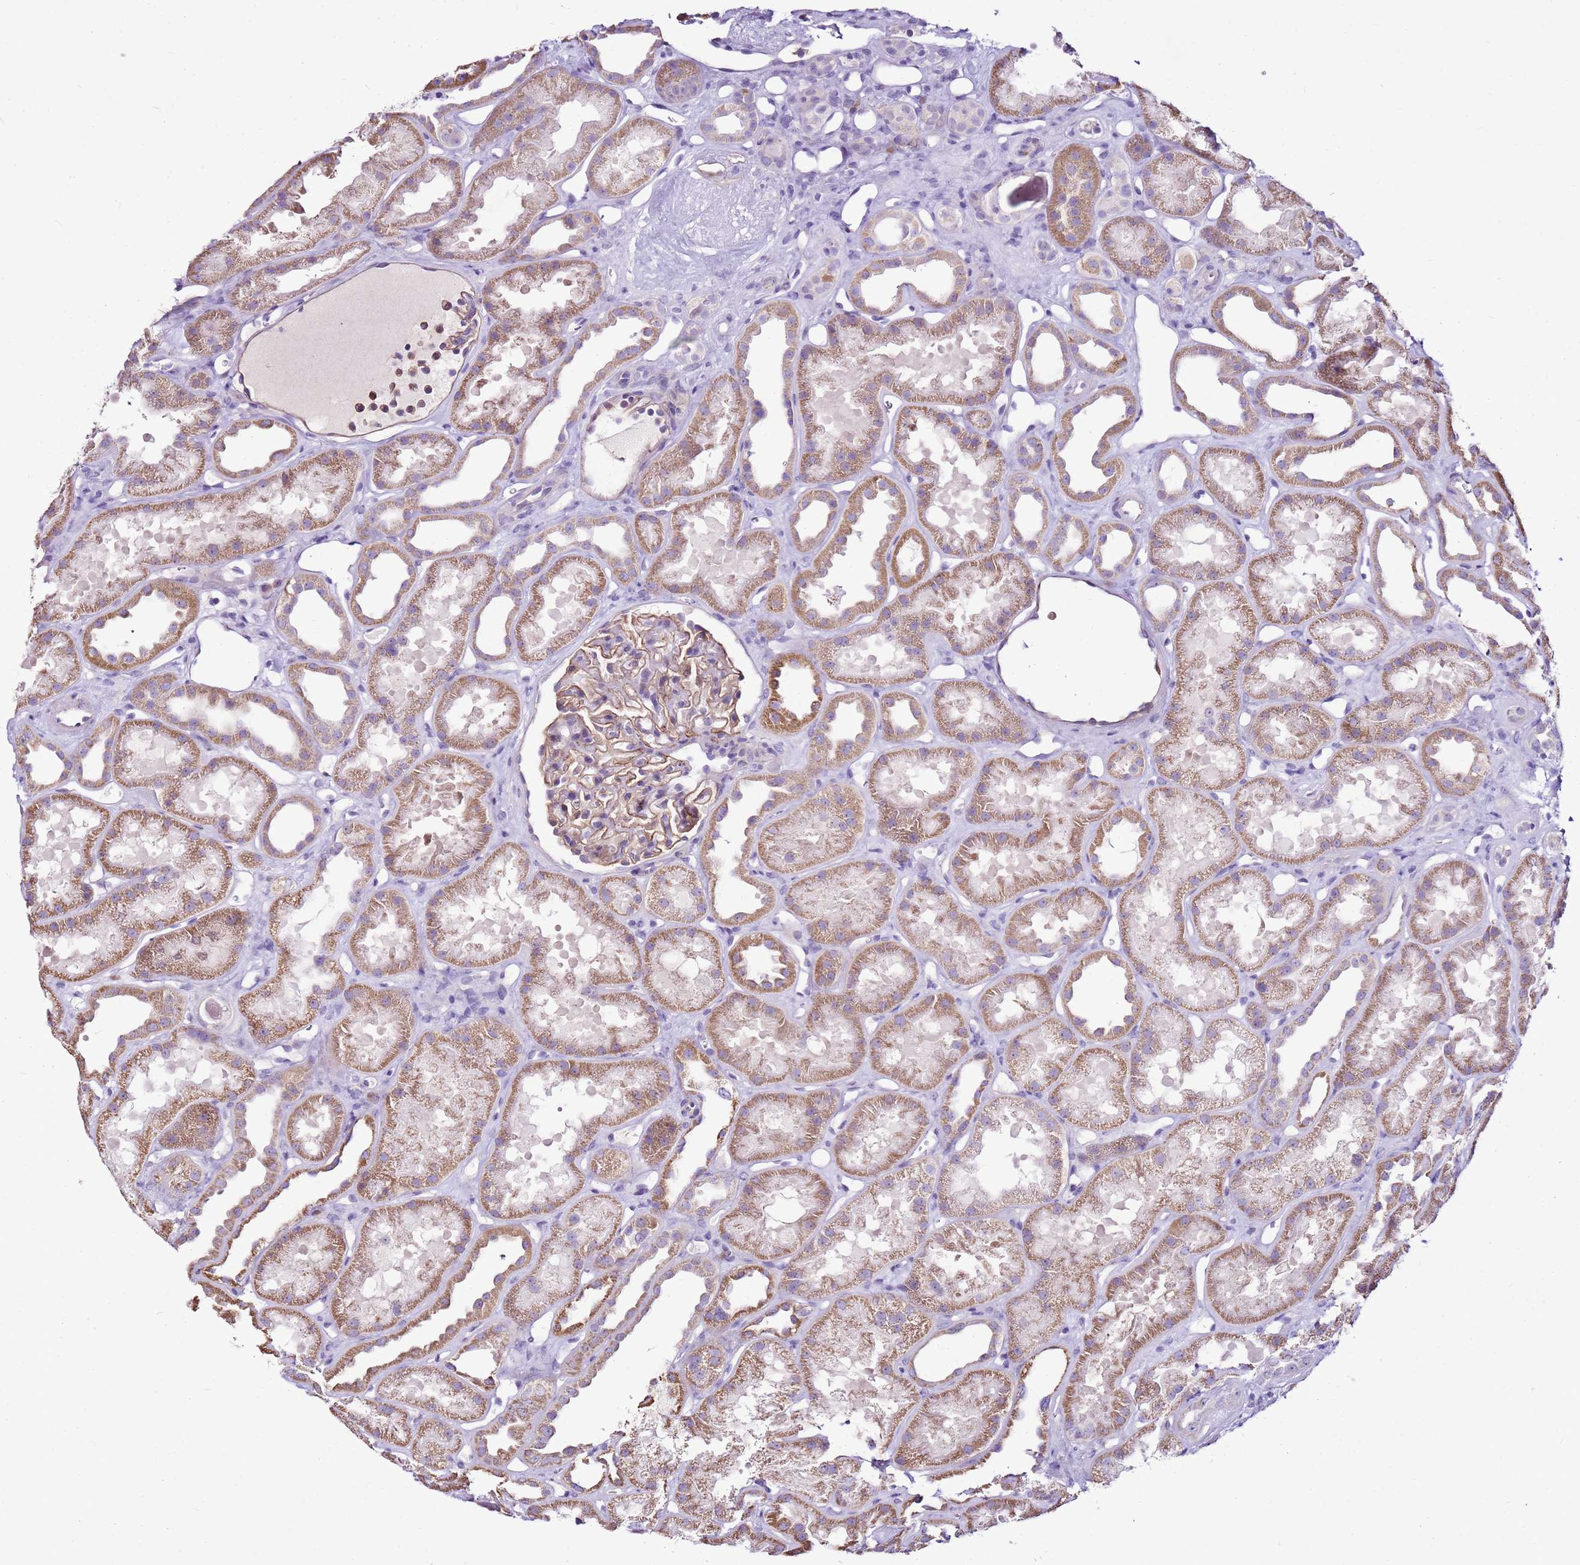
{"staining": {"intensity": "weak", "quantity": ">75%", "location": "cytoplasmic/membranous"}, "tissue": "kidney", "cell_type": "Cells in glomeruli", "image_type": "normal", "snomed": [{"axis": "morphology", "description": "Normal tissue, NOS"}, {"axis": "topography", "description": "Kidney"}], "caption": "Immunohistochemical staining of normal kidney reveals weak cytoplasmic/membranous protein expression in about >75% of cells in glomeruli. (DAB (3,3'-diaminobenzidine) IHC with brightfield microscopy, high magnification).", "gene": "SLC38A5", "patient": {"sex": "male", "age": 61}}